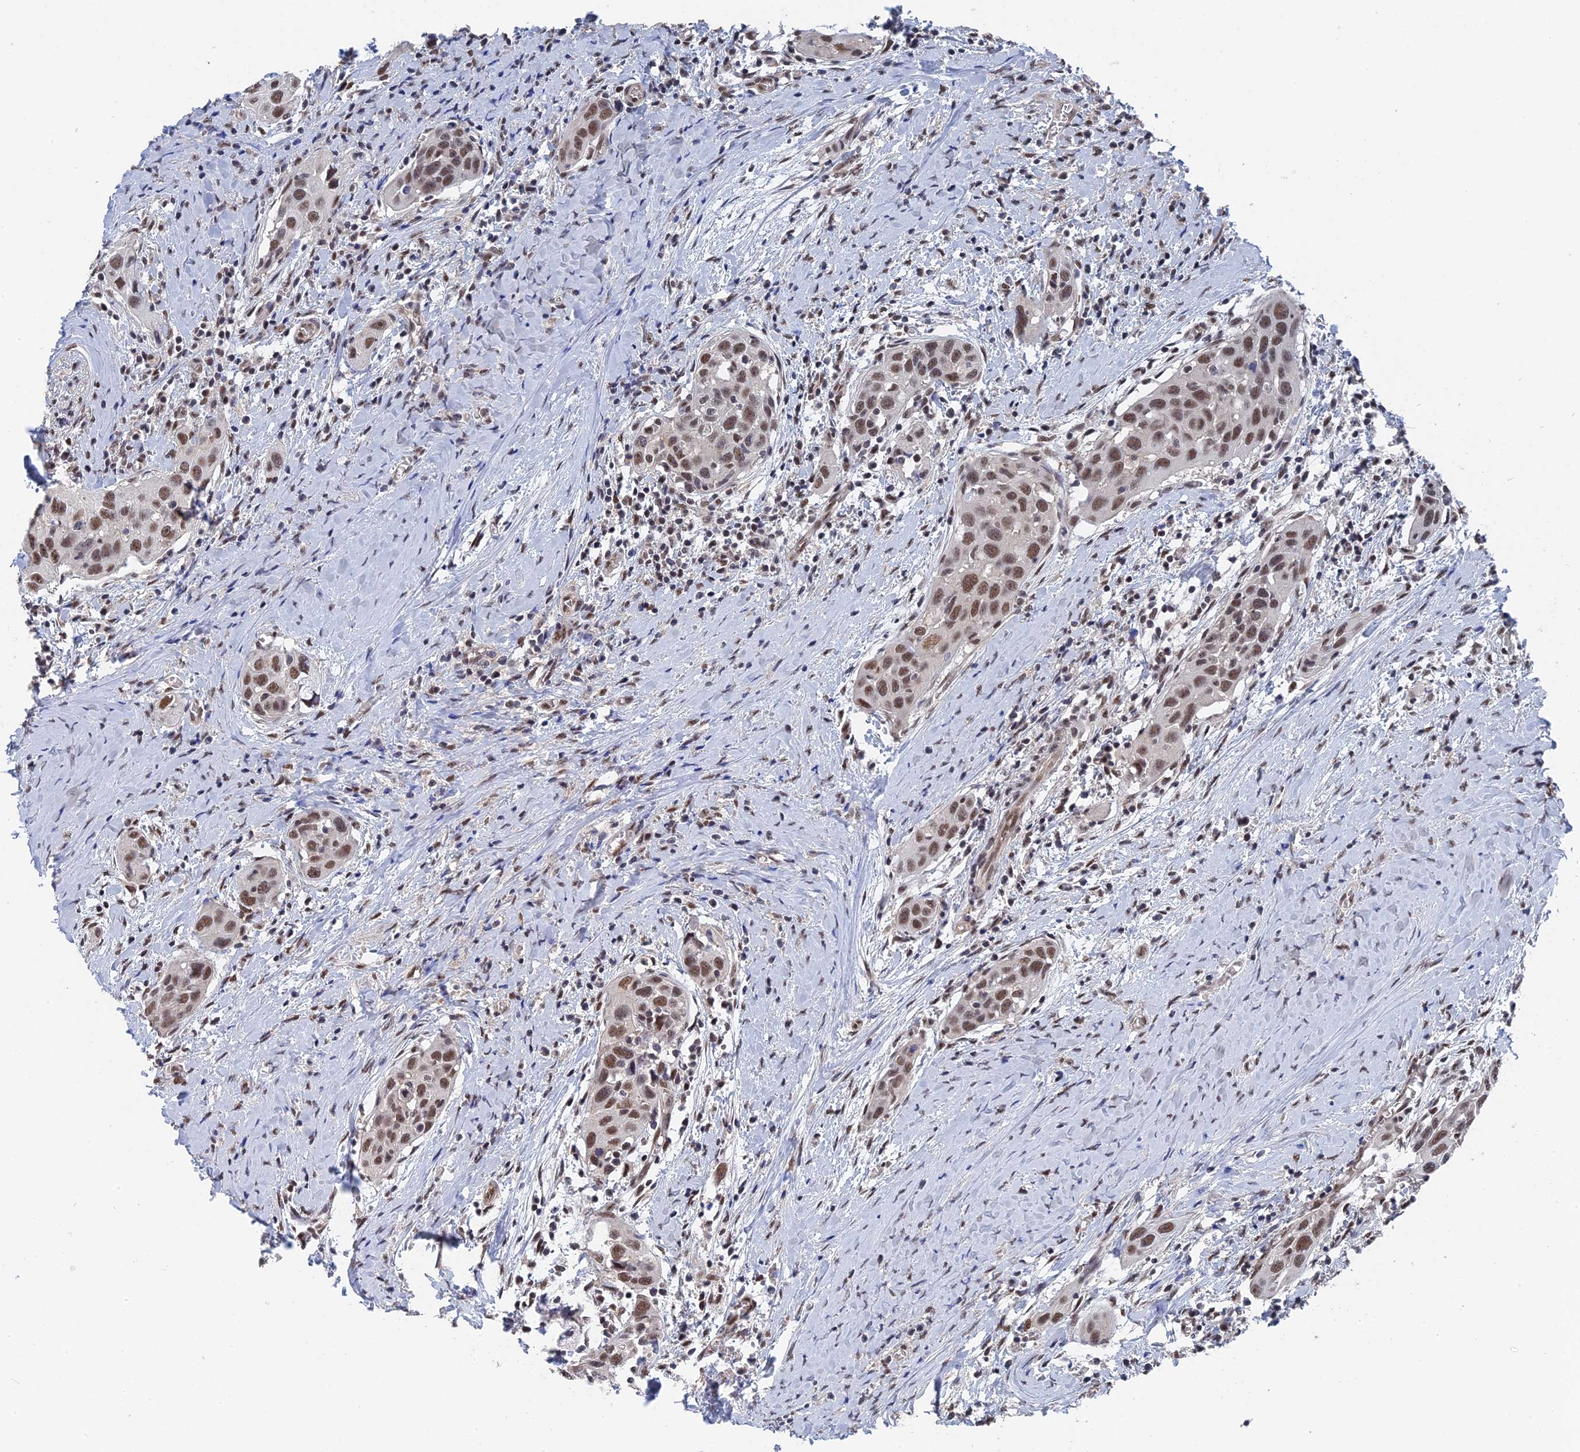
{"staining": {"intensity": "moderate", "quantity": ">75%", "location": "nuclear"}, "tissue": "head and neck cancer", "cell_type": "Tumor cells", "image_type": "cancer", "snomed": [{"axis": "morphology", "description": "Squamous cell carcinoma, NOS"}, {"axis": "topography", "description": "Oral tissue"}, {"axis": "topography", "description": "Head-Neck"}], "caption": "Head and neck squamous cell carcinoma stained for a protein exhibits moderate nuclear positivity in tumor cells. Nuclei are stained in blue.", "gene": "TSSC4", "patient": {"sex": "female", "age": 50}}